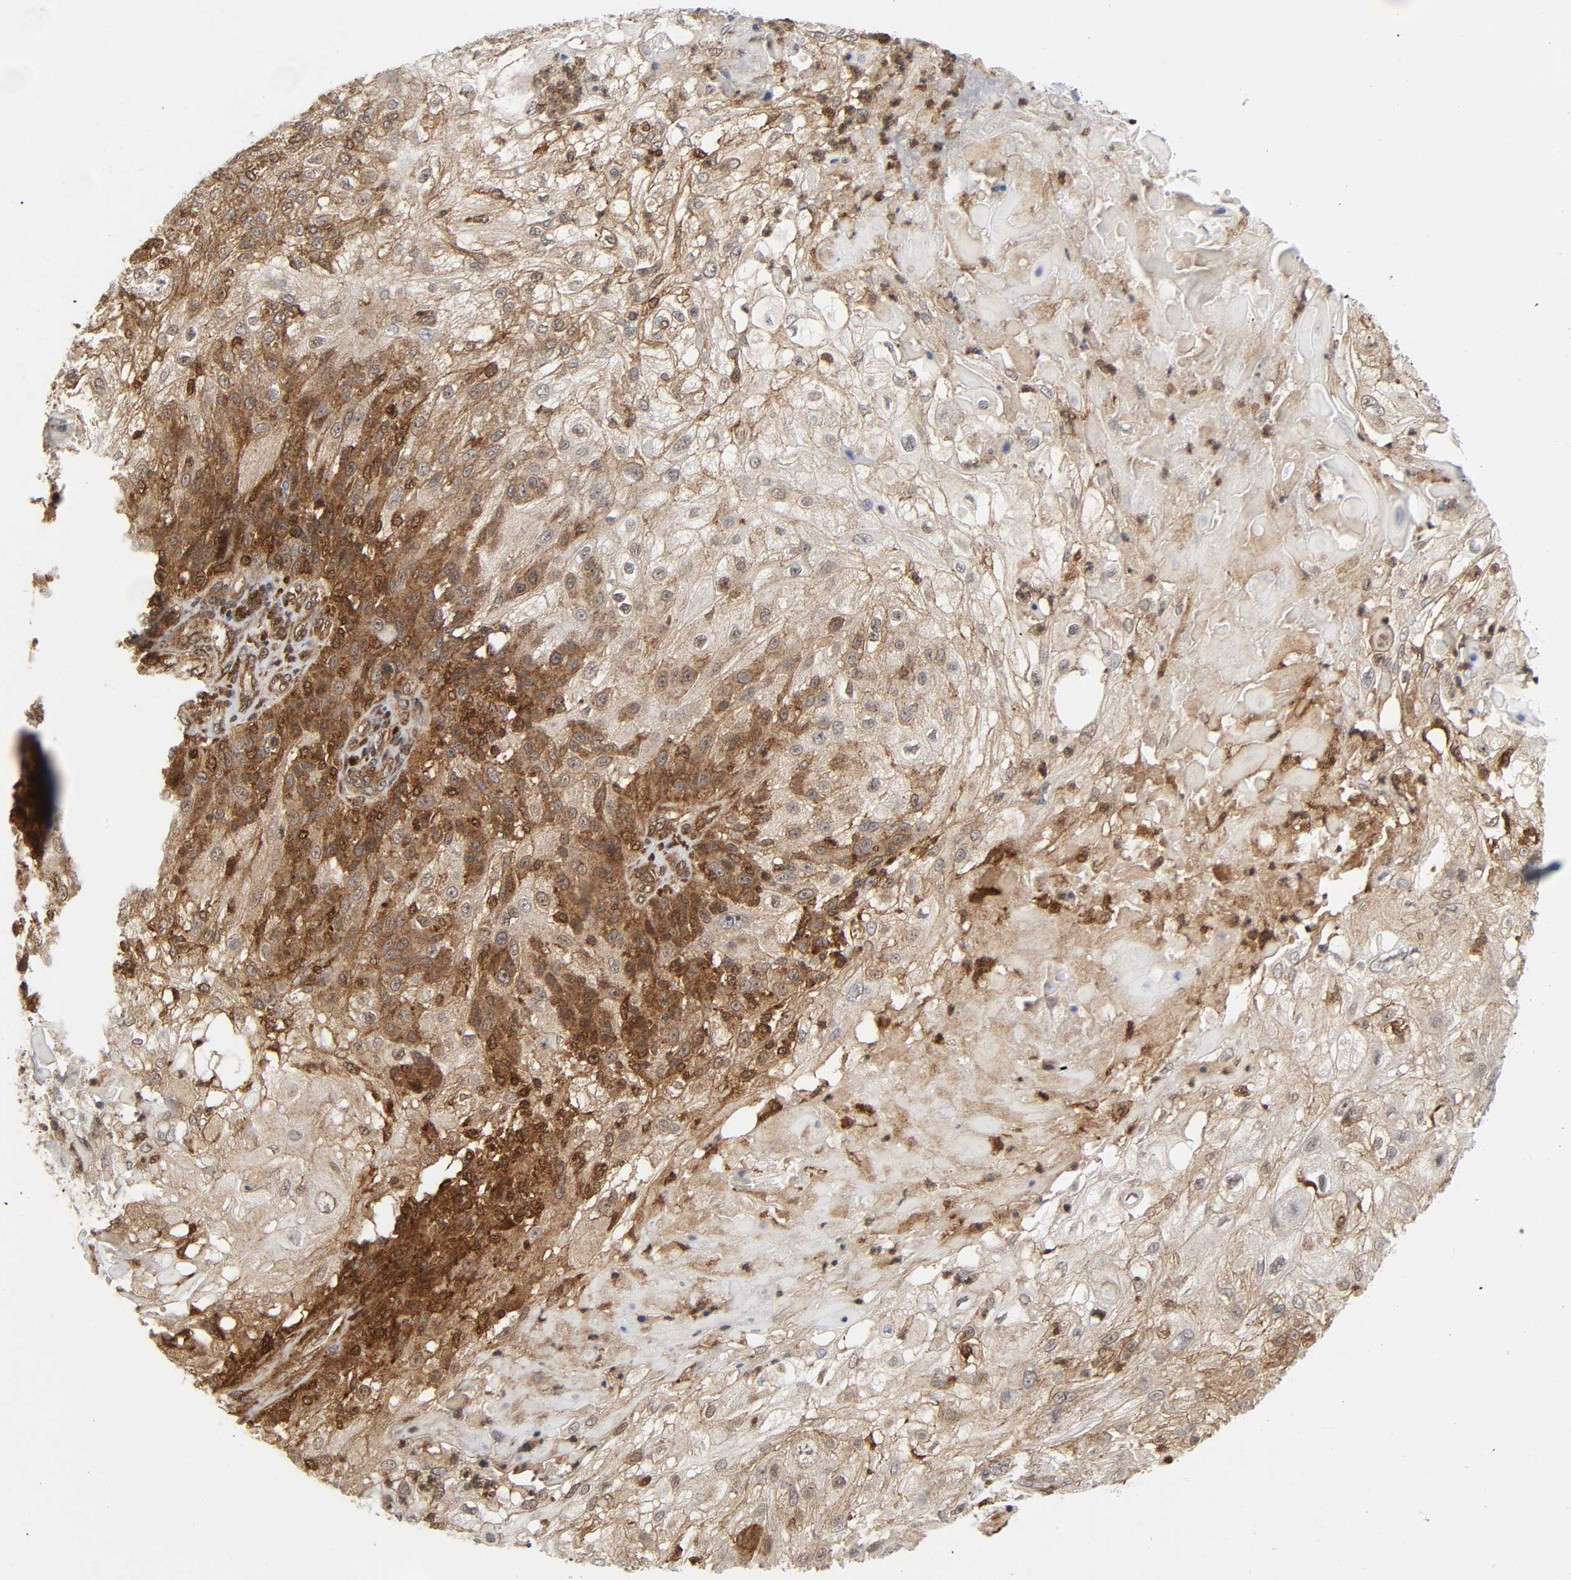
{"staining": {"intensity": "moderate", "quantity": "25%-75%", "location": "cytoplasmic/membranous"}, "tissue": "skin cancer", "cell_type": "Tumor cells", "image_type": "cancer", "snomed": [{"axis": "morphology", "description": "Normal tissue, NOS"}, {"axis": "morphology", "description": "Squamous cell carcinoma, NOS"}, {"axis": "topography", "description": "Skin"}], "caption": "The image displays staining of skin cancer, revealing moderate cytoplasmic/membranous protein staining (brown color) within tumor cells.", "gene": "MAPK1", "patient": {"sex": "female", "age": 83}}